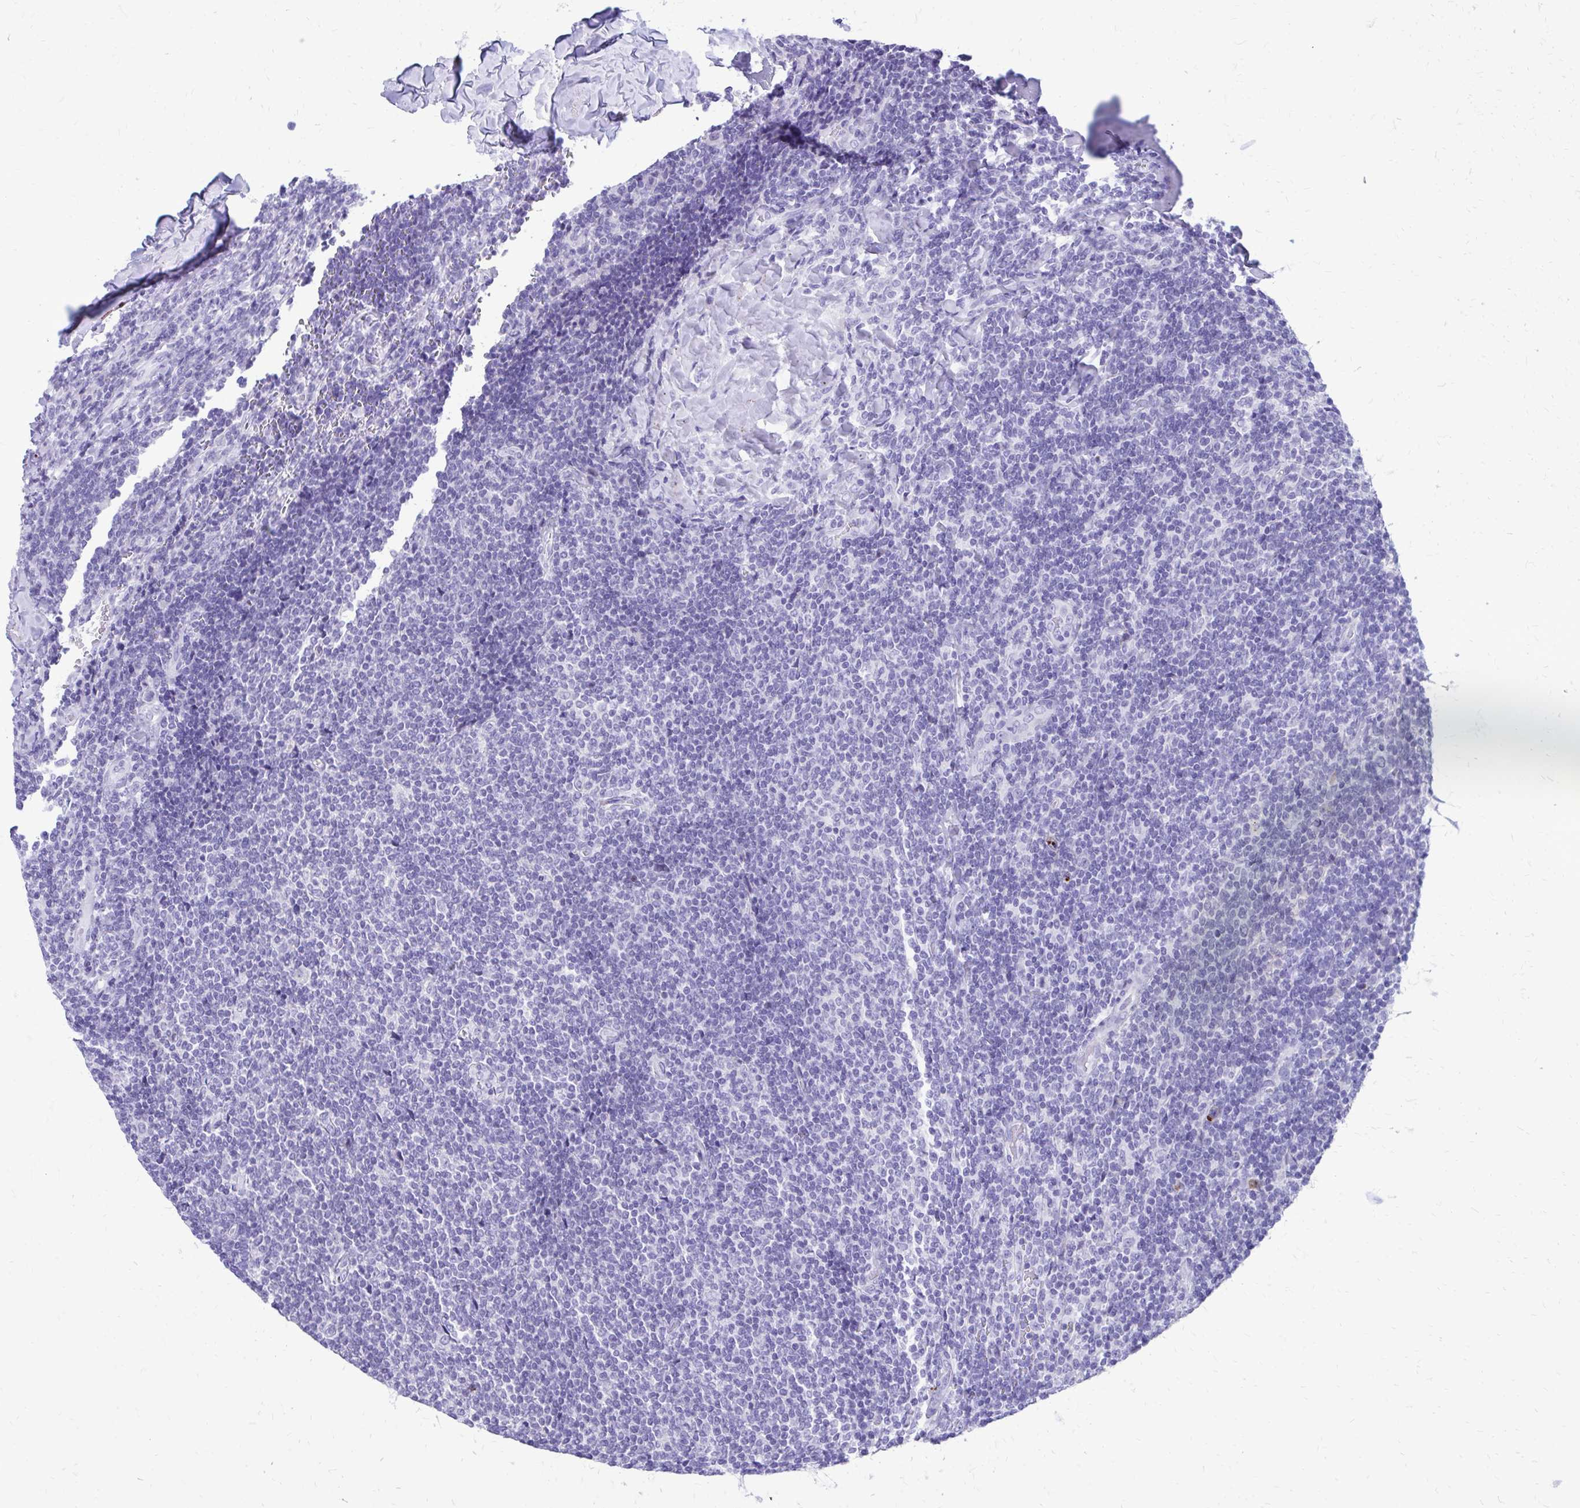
{"staining": {"intensity": "negative", "quantity": "none", "location": "none"}, "tissue": "lymphoma", "cell_type": "Tumor cells", "image_type": "cancer", "snomed": [{"axis": "morphology", "description": "Malignant lymphoma, non-Hodgkin's type, Low grade"}, {"axis": "topography", "description": "Lymph node"}], "caption": "IHC of malignant lymphoma, non-Hodgkin's type (low-grade) exhibits no expression in tumor cells.", "gene": "SATL1", "patient": {"sex": "male", "age": 52}}